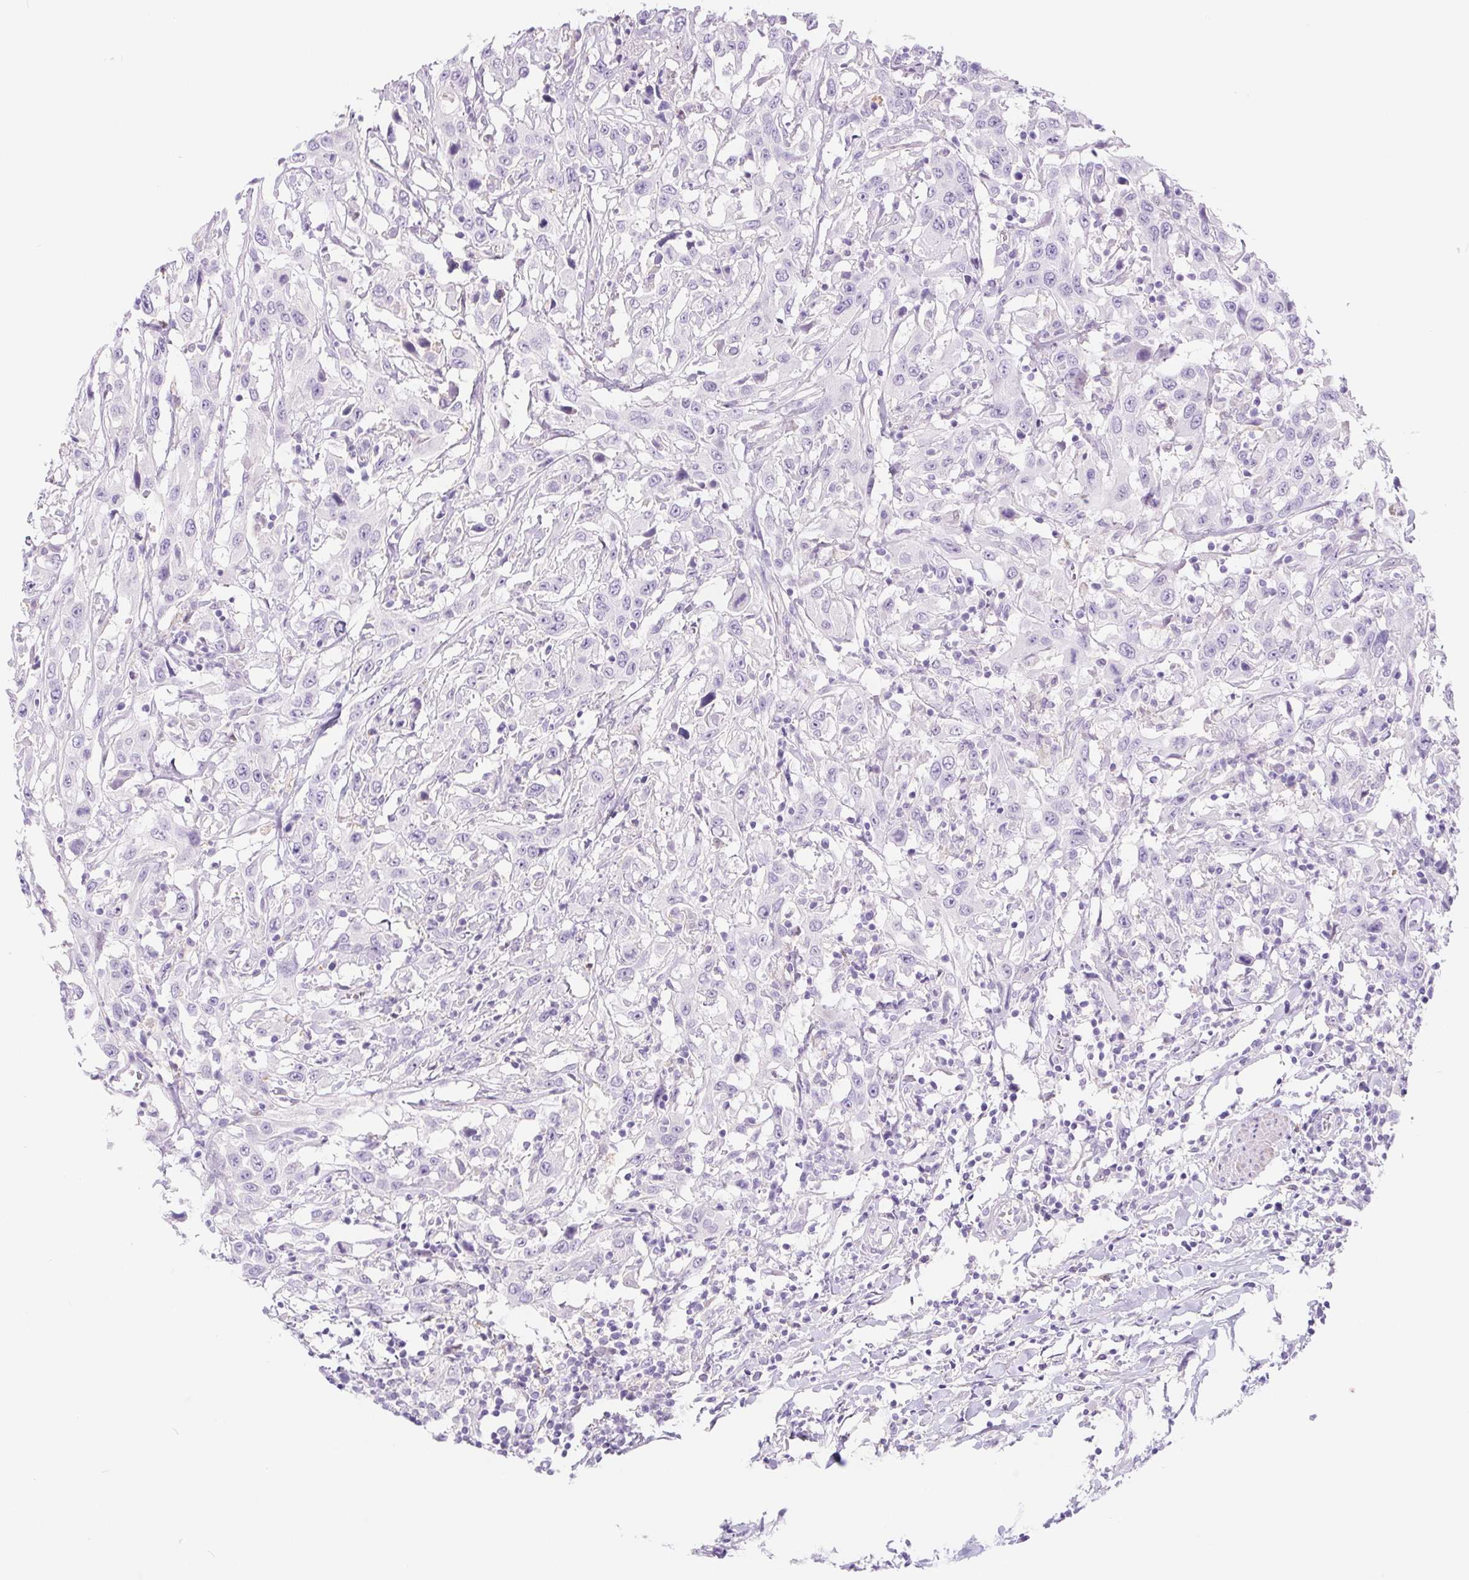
{"staining": {"intensity": "negative", "quantity": "none", "location": "none"}, "tissue": "urothelial cancer", "cell_type": "Tumor cells", "image_type": "cancer", "snomed": [{"axis": "morphology", "description": "Urothelial carcinoma, High grade"}, {"axis": "topography", "description": "Urinary bladder"}], "caption": "IHC histopathology image of human urothelial cancer stained for a protein (brown), which shows no staining in tumor cells. Brightfield microscopy of immunohistochemistry stained with DAB (brown) and hematoxylin (blue), captured at high magnification.", "gene": "DYNC2LI1", "patient": {"sex": "male", "age": 61}}